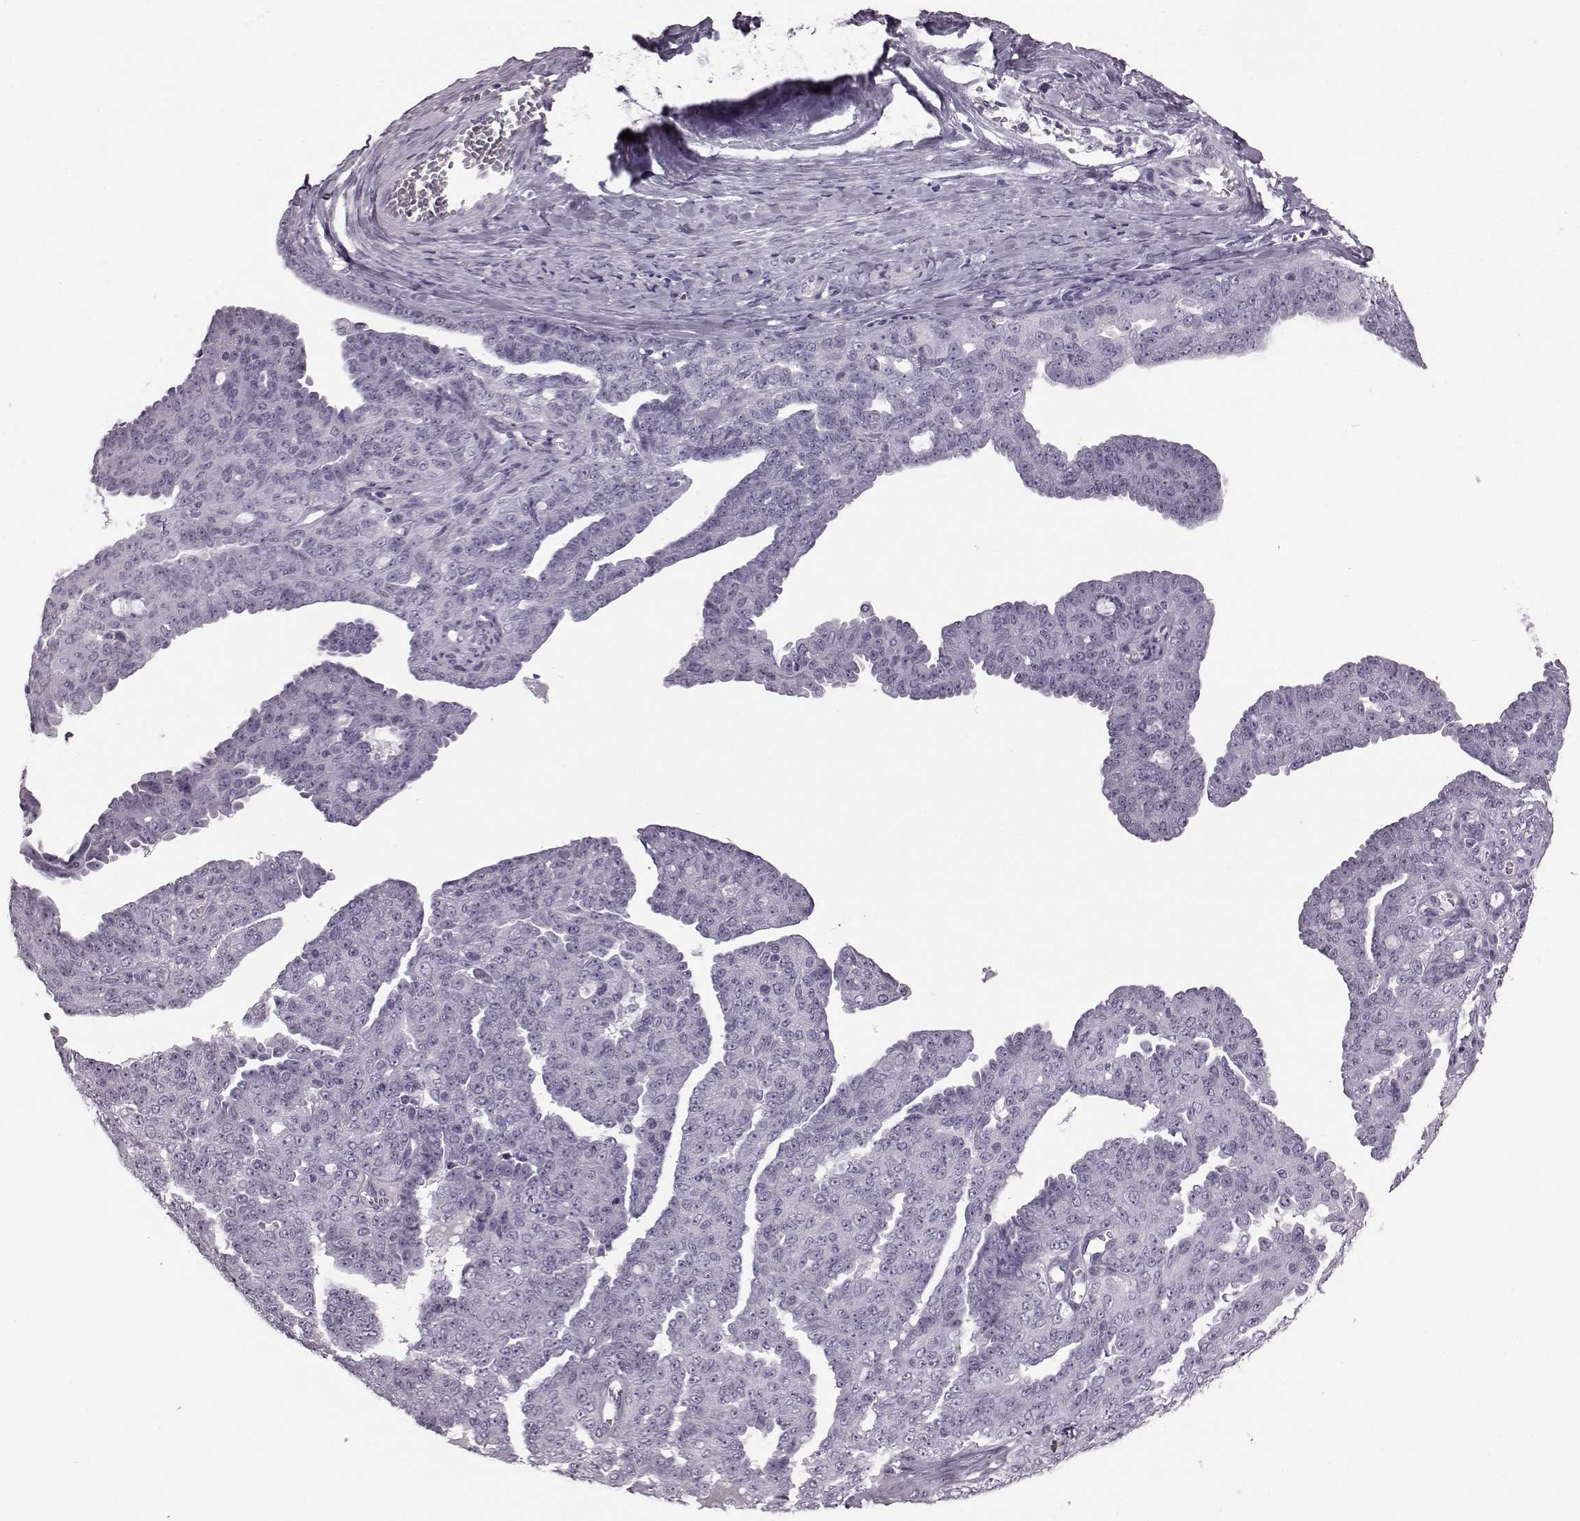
{"staining": {"intensity": "negative", "quantity": "none", "location": "none"}, "tissue": "ovarian cancer", "cell_type": "Tumor cells", "image_type": "cancer", "snomed": [{"axis": "morphology", "description": "Cystadenocarcinoma, serous, NOS"}, {"axis": "topography", "description": "Ovary"}], "caption": "Ovarian cancer (serous cystadenocarcinoma) was stained to show a protein in brown. There is no significant expression in tumor cells.", "gene": "JSRP1", "patient": {"sex": "female", "age": 71}}